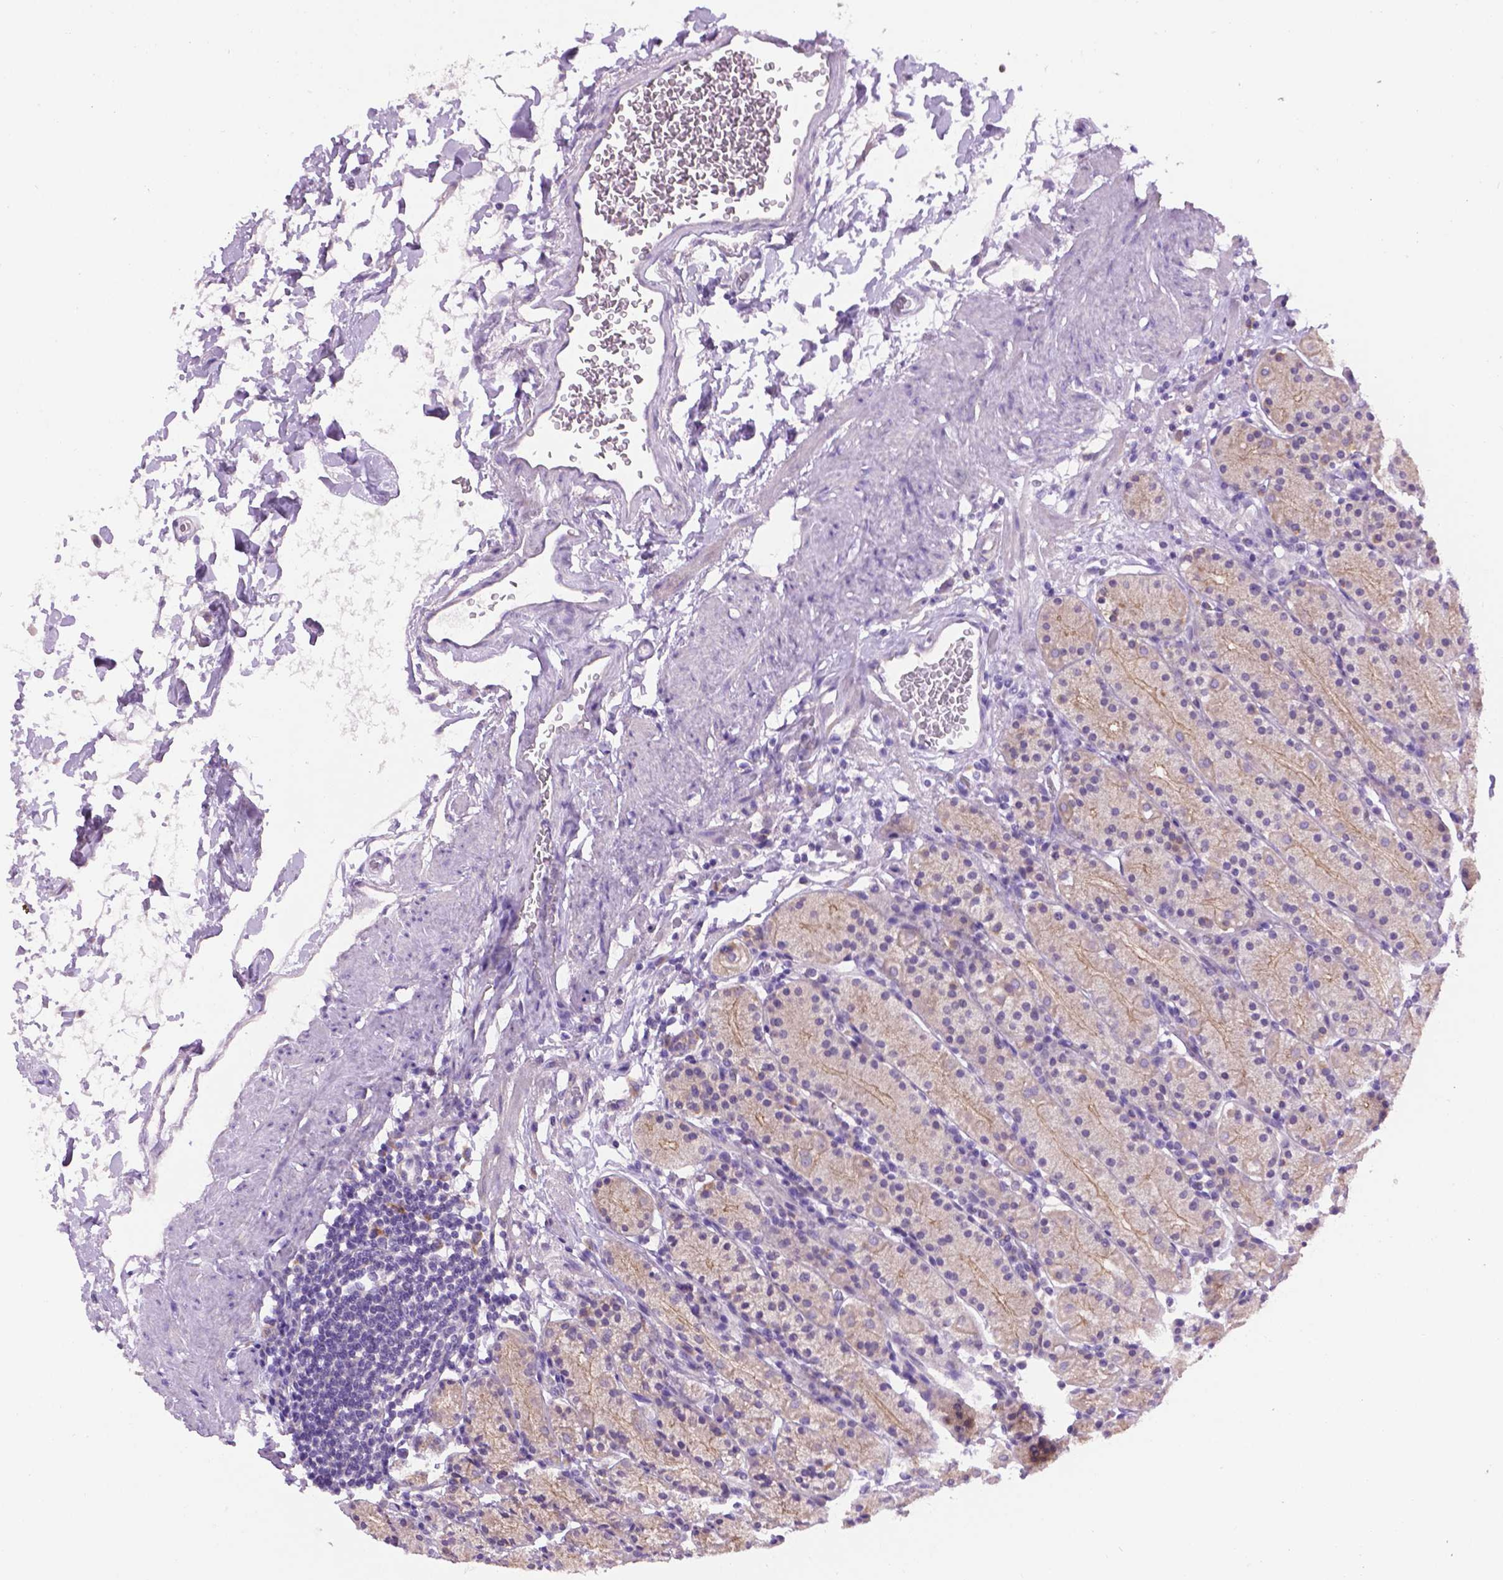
{"staining": {"intensity": "moderate", "quantity": "<25%", "location": "cytoplasmic/membranous"}, "tissue": "stomach", "cell_type": "Glandular cells", "image_type": "normal", "snomed": [{"axis": "morphology", "description": "Normal tissue, NOS"}, {"axis": "topography", "description": "Stomach, upper"}, {"axis": "topography", "description": "Stomach"}], "caption": "This micrograph shows immunohistochemistry (IHC) staining of unremarkable stomach, with low moderate cytoplasmic/membranous staining in approximately <25% of glandular cells.", "gene": "CDH7", "patient": {"sex": "male", "age": 62}}